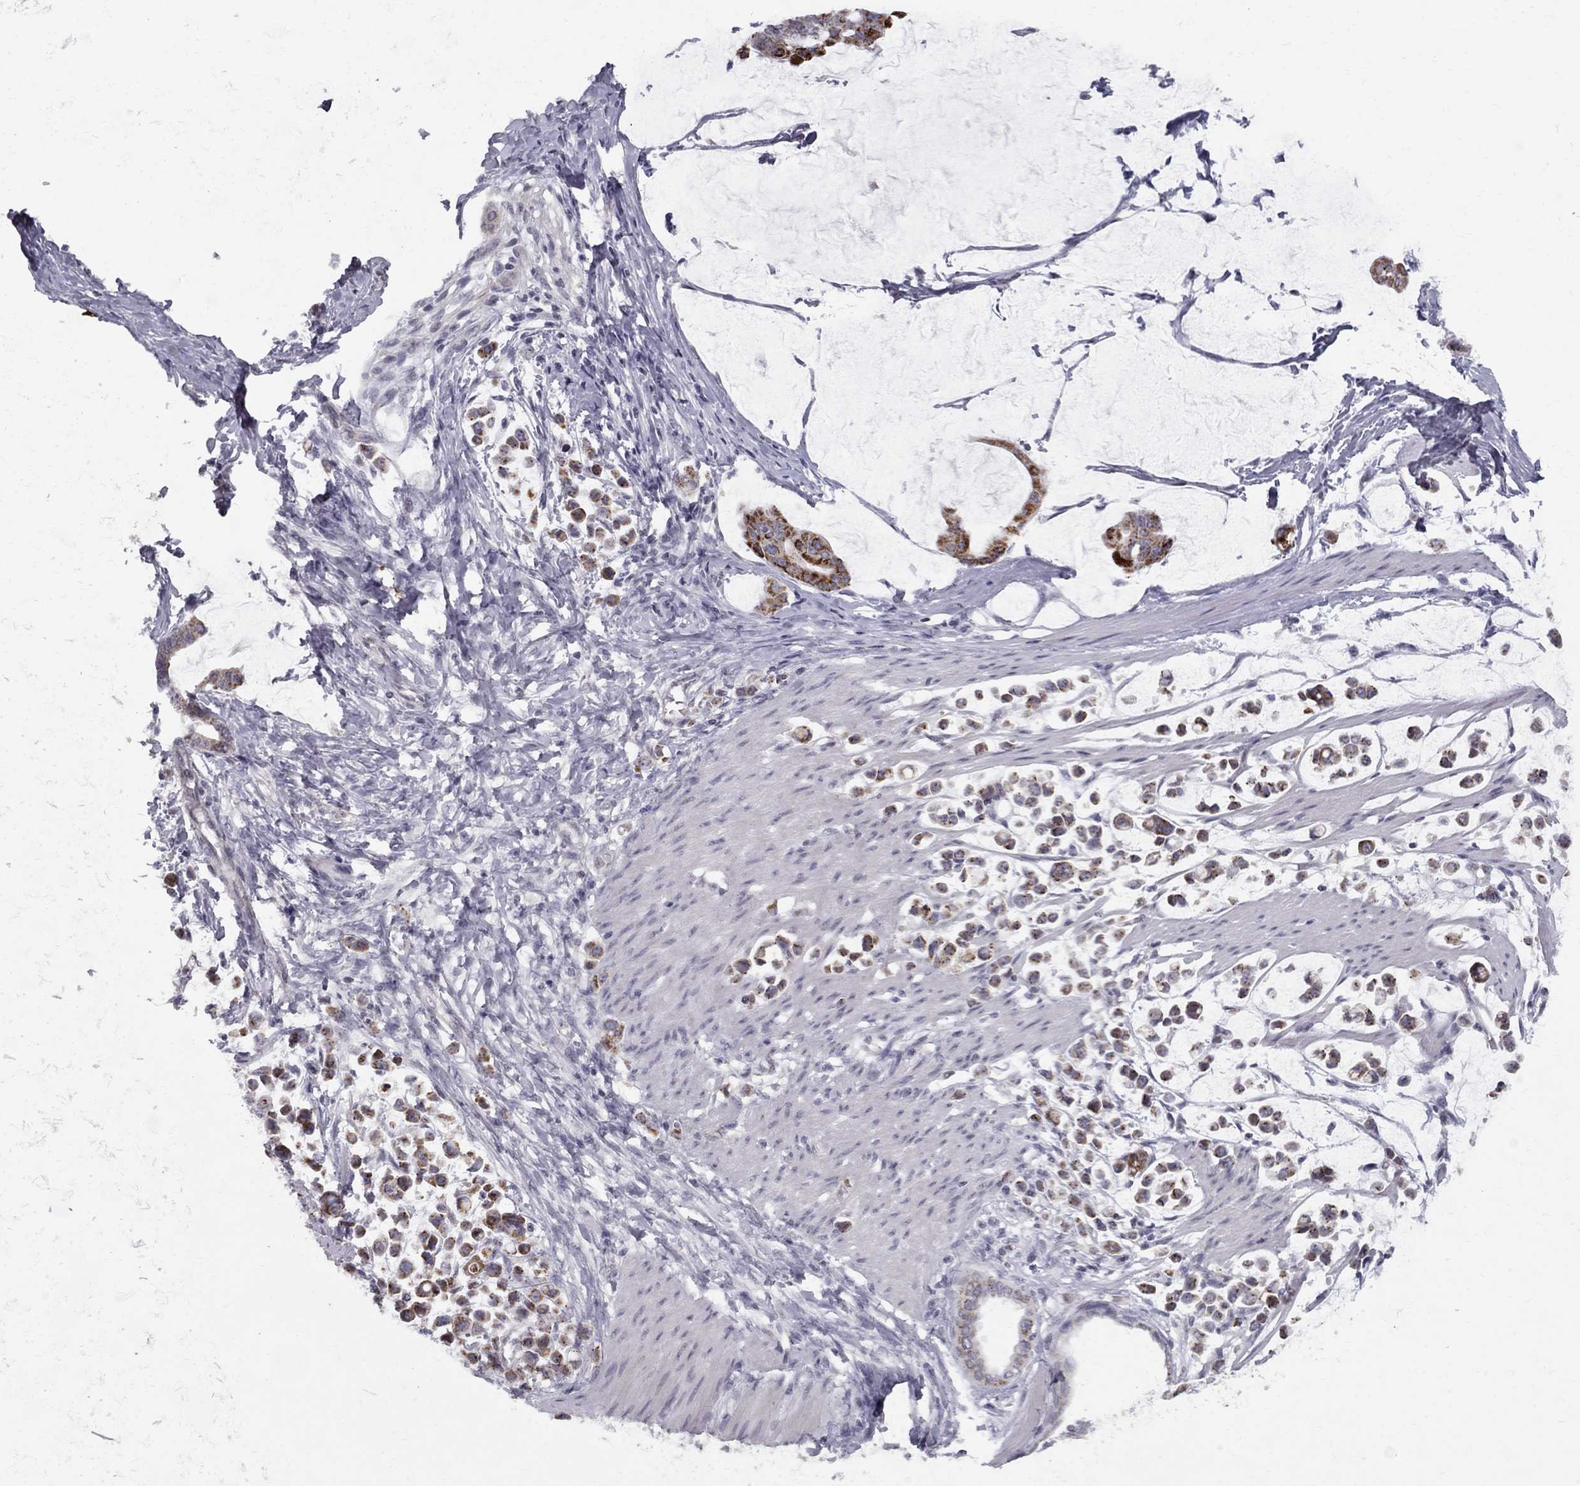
{"staining": {"intensity": "strong", "quantity": "25%-75%", "location": "cytoplasmic/membranous"}, "tissue": "stomach cancer", "cell_type": "Tumor cells", "image_type": "cancer", "snomed": [{"axis": "morphology", "description": "Adenocarcinoma, NOS"}, {"axis": "topography", "description": "Stomach"}], "caption": "Protein expression analysis of adenocarcinoma (stomach) reveals strong cytoplasmic/membranous expression in approximately 25%-75% of tumor cells.", "gene": "CLIC6", "patient": {"sex": "male", "age": 82}}